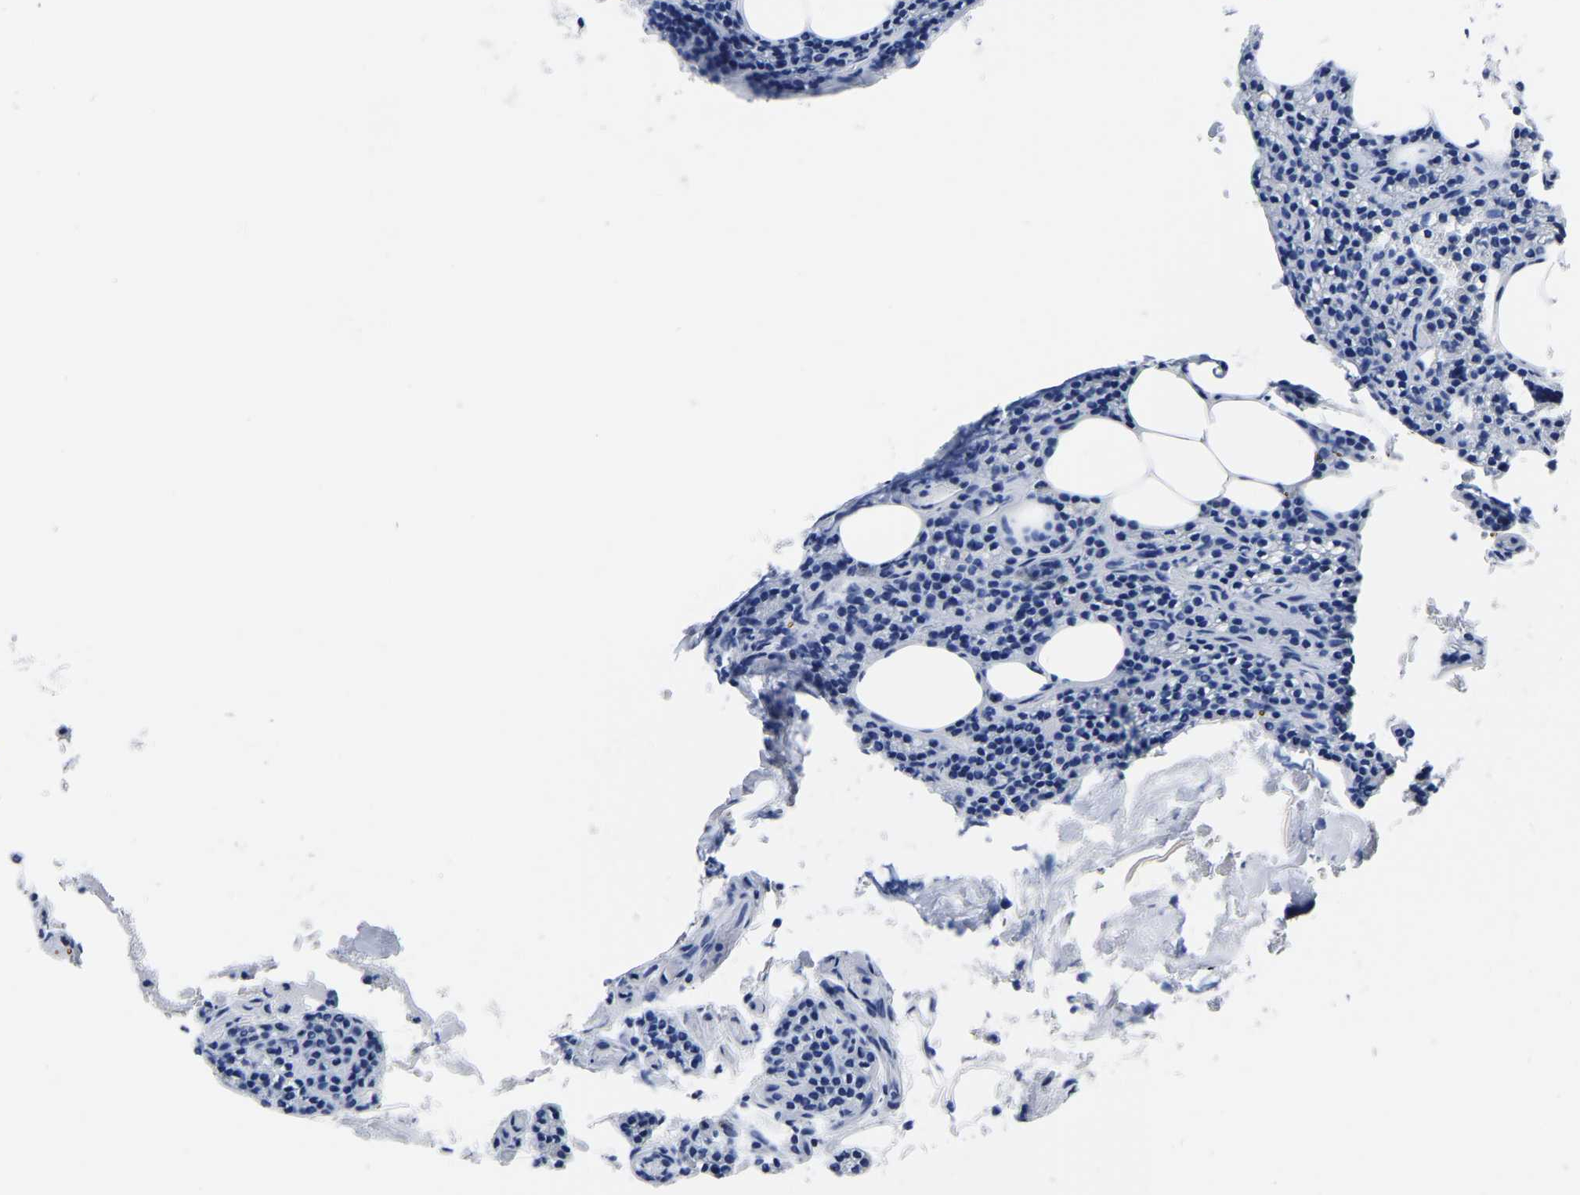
{"staining": {"intensity": "negative", "quantity": "none", "location": "none"}, "tissue": "parathyroid gland", "cell_type": "Glandular cells", "image_type": "normal", "snomed": [{"axis": "morphology", "description": "Normal tissue, NOS"}, {"axis": "morphology", "description": "Adenoma, NOS"}, {"axis": "topography", "description": "Parathyroid gland"}], "caption": "Unremarkable parathyroid gland was stained to show a protein in brown. There is no significant expression in glandular cells.", "gene": "IMPG2", "patient": {"sex": "female", "age": 70}}